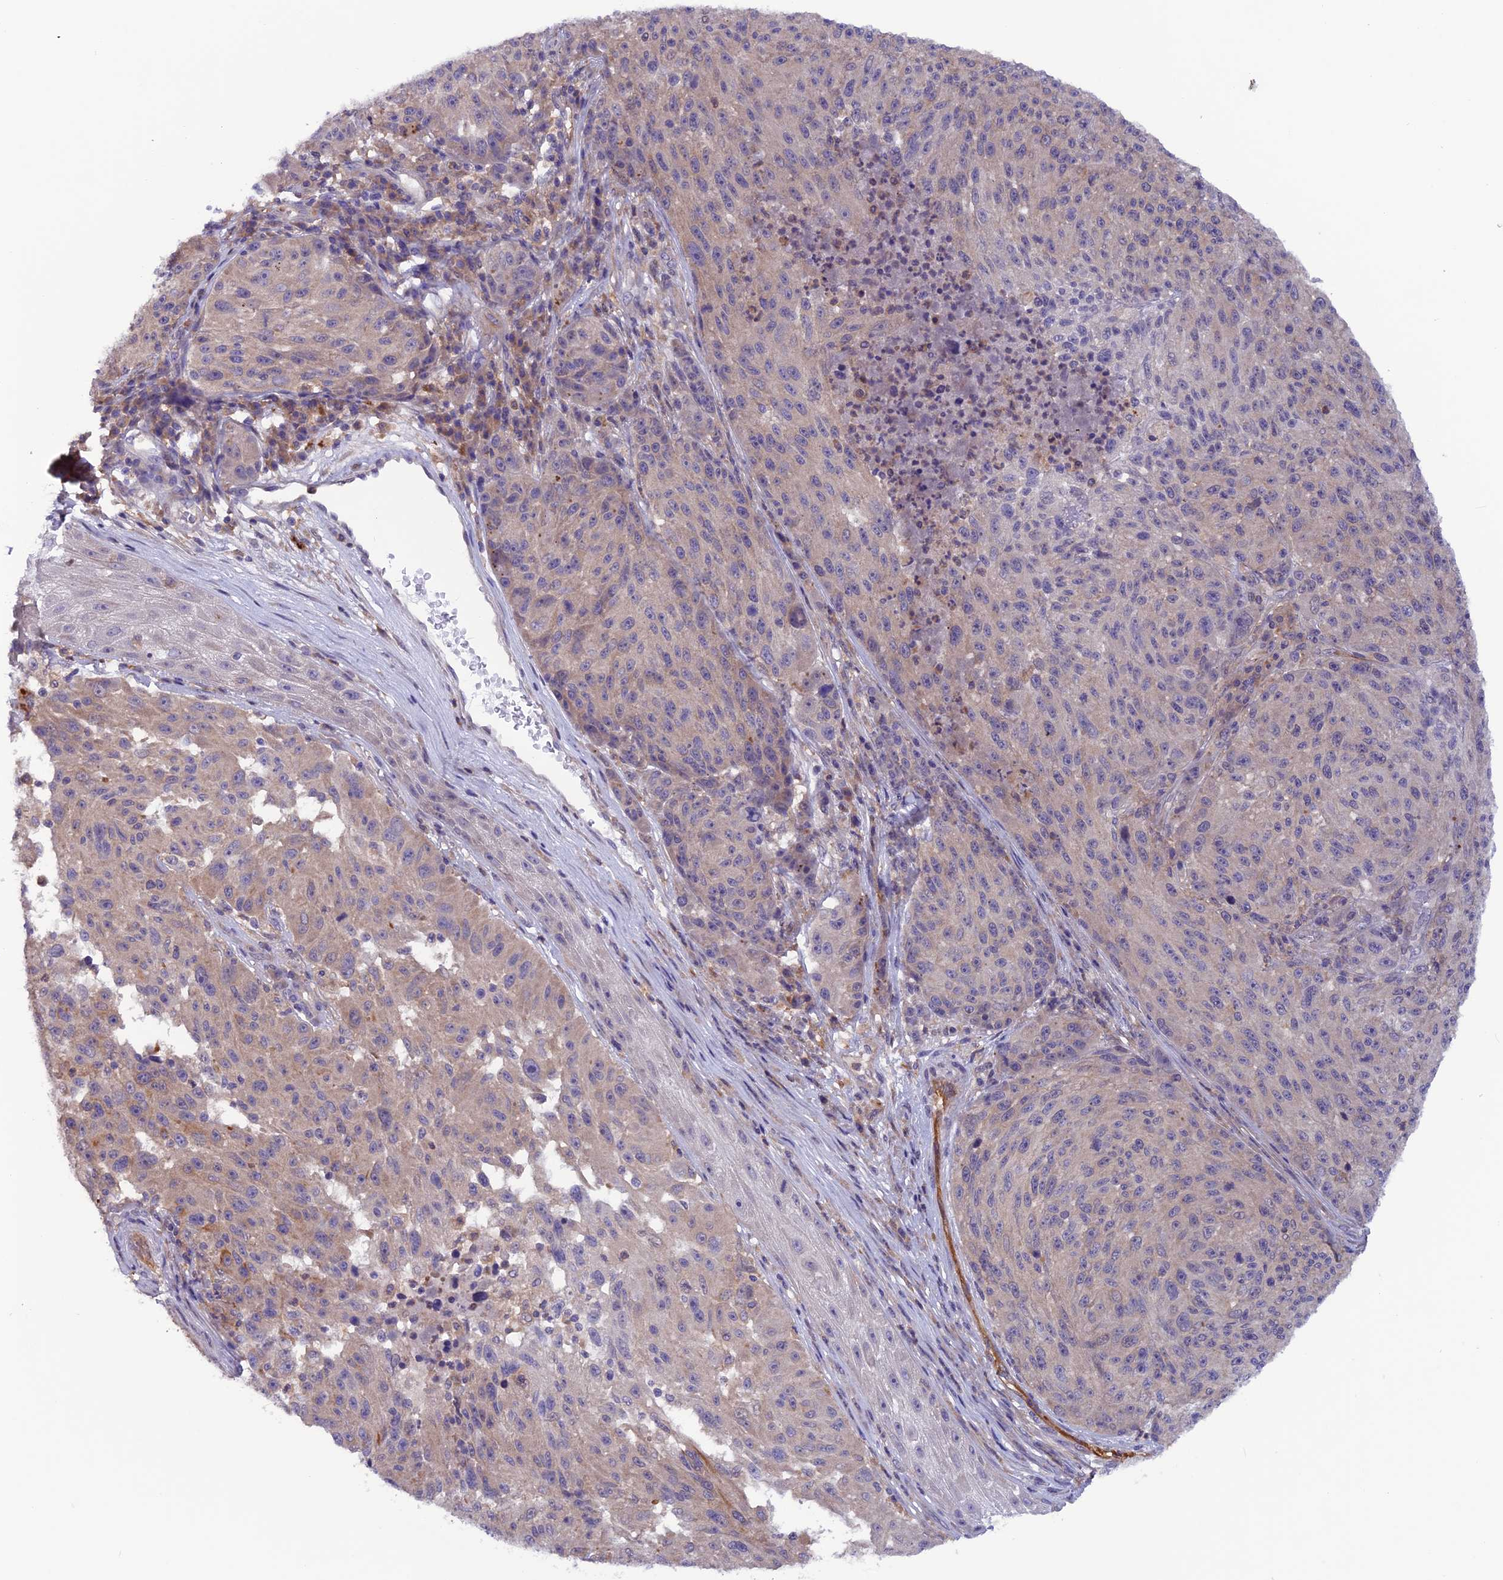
{"staining": {"intensity": "weak", "quantity": "25%-75%", "location": "cytoplasmic/membranous"}, "tissue": "melanoma", "cell_type": "Tumor cells", "image_type": "cancer", "snomed": [{"axis": "morphology", "description": "Malignant melanoma, NOS"}, {"axis": "topography", "description": "Skin"}], "caption": "IHC histopathology image of neoplastic tissue: malignant melanoma stained using immunohistochemistry demonstrates low levels of weak protein expression localized specifically in the cytoplasmic/membranous of tumor cells, appearing as a cytoplasmic/membranous brown color.", "gene": "MAST2", "patient": {"sex": "male", "age": 53}}